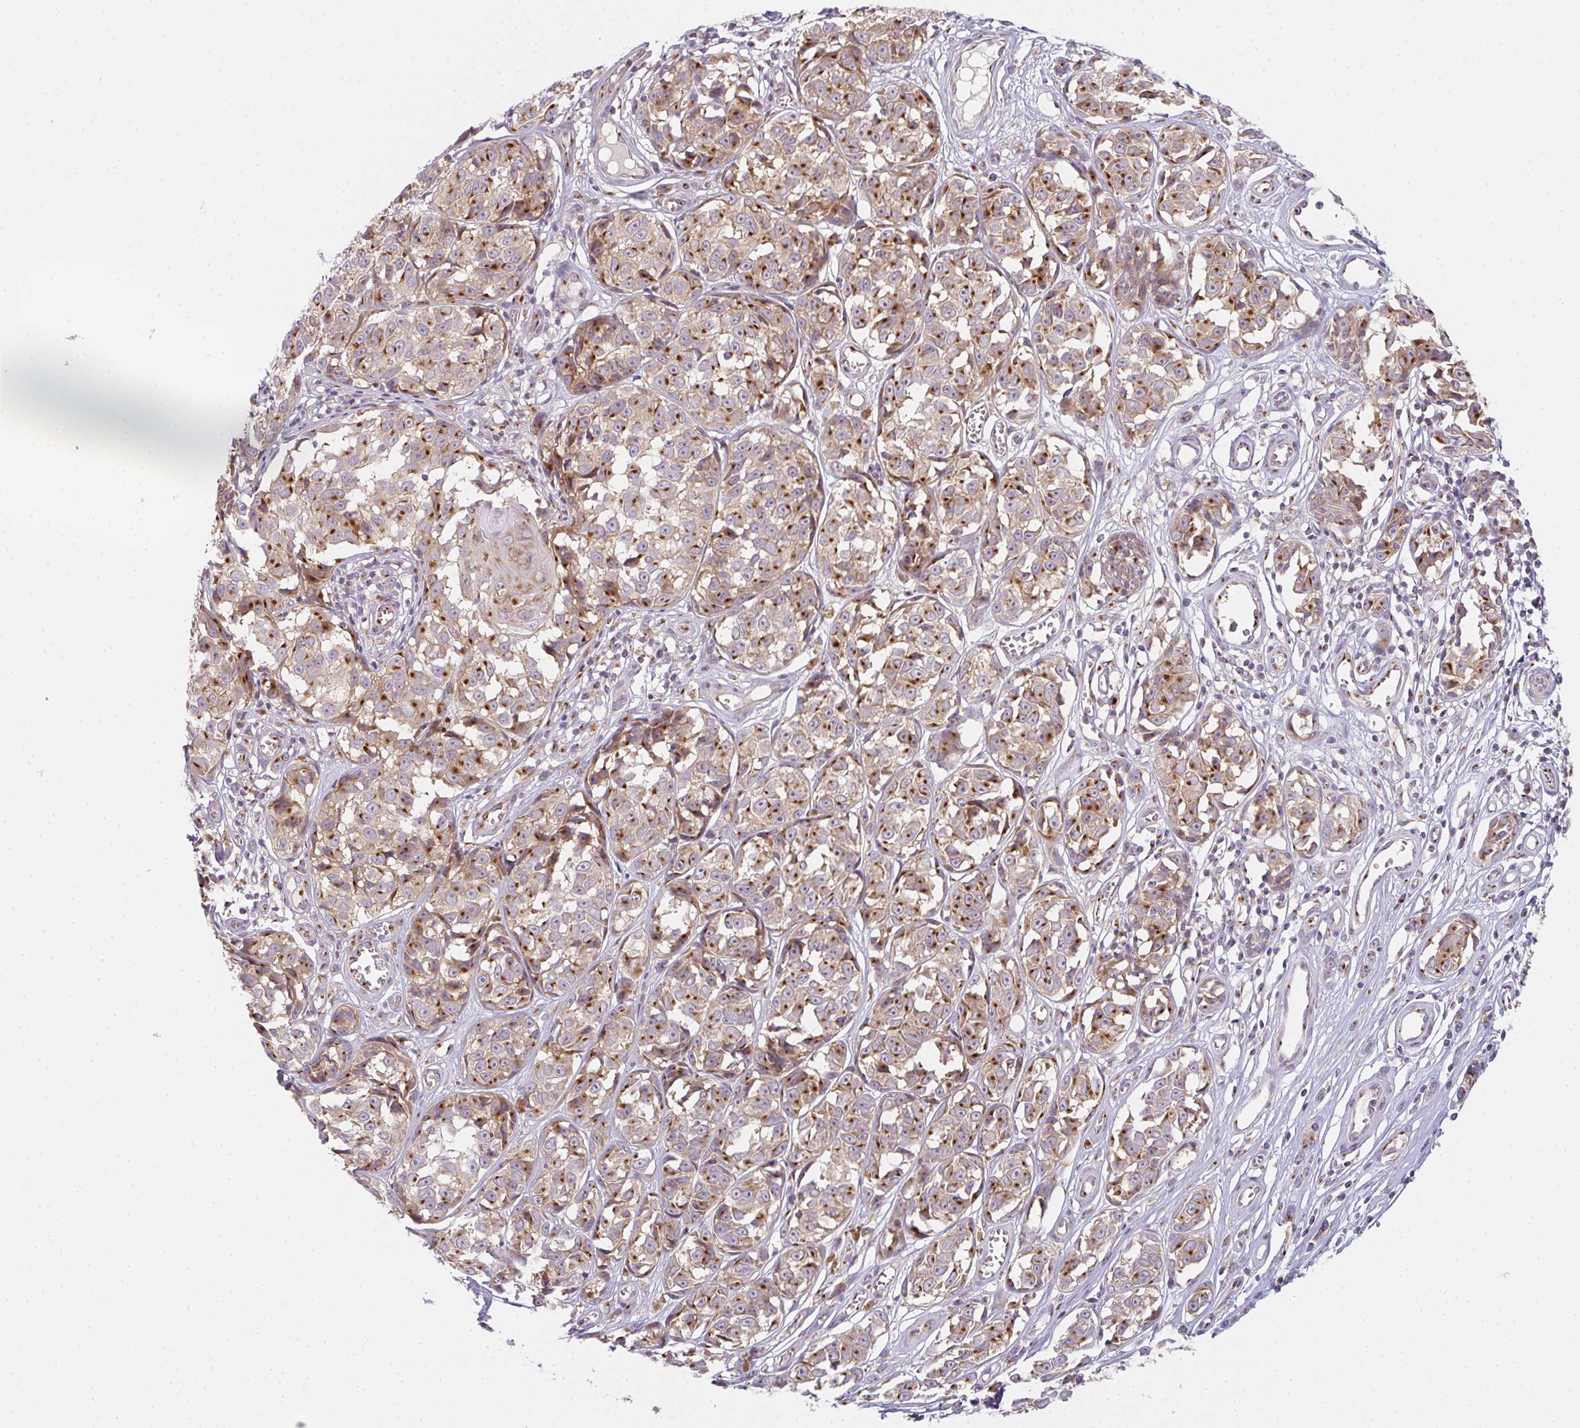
{"staining": {"intensity": "strong", "quantity": ">75%", "location": "cytoplasmic/membranous"}, "tissue": "melanoma", "cell_type": "Tumor cells", "image_type": "cancer", "snomed": [{"axis": "morphology", "description": "Malignant melanoma, NOS"}, {"axis": "topography", "description": "Skin"}], "caption": "The micrograph reveals a brown stain indicating the presence of a protein in the cytoplasmic/membranous of tumor cells in melanoma. The protein of interest is shown in brown color, while the nuclei are stained blue.", "gene": "GVQW3", "patient": {"sex": "male", "age": 73}}